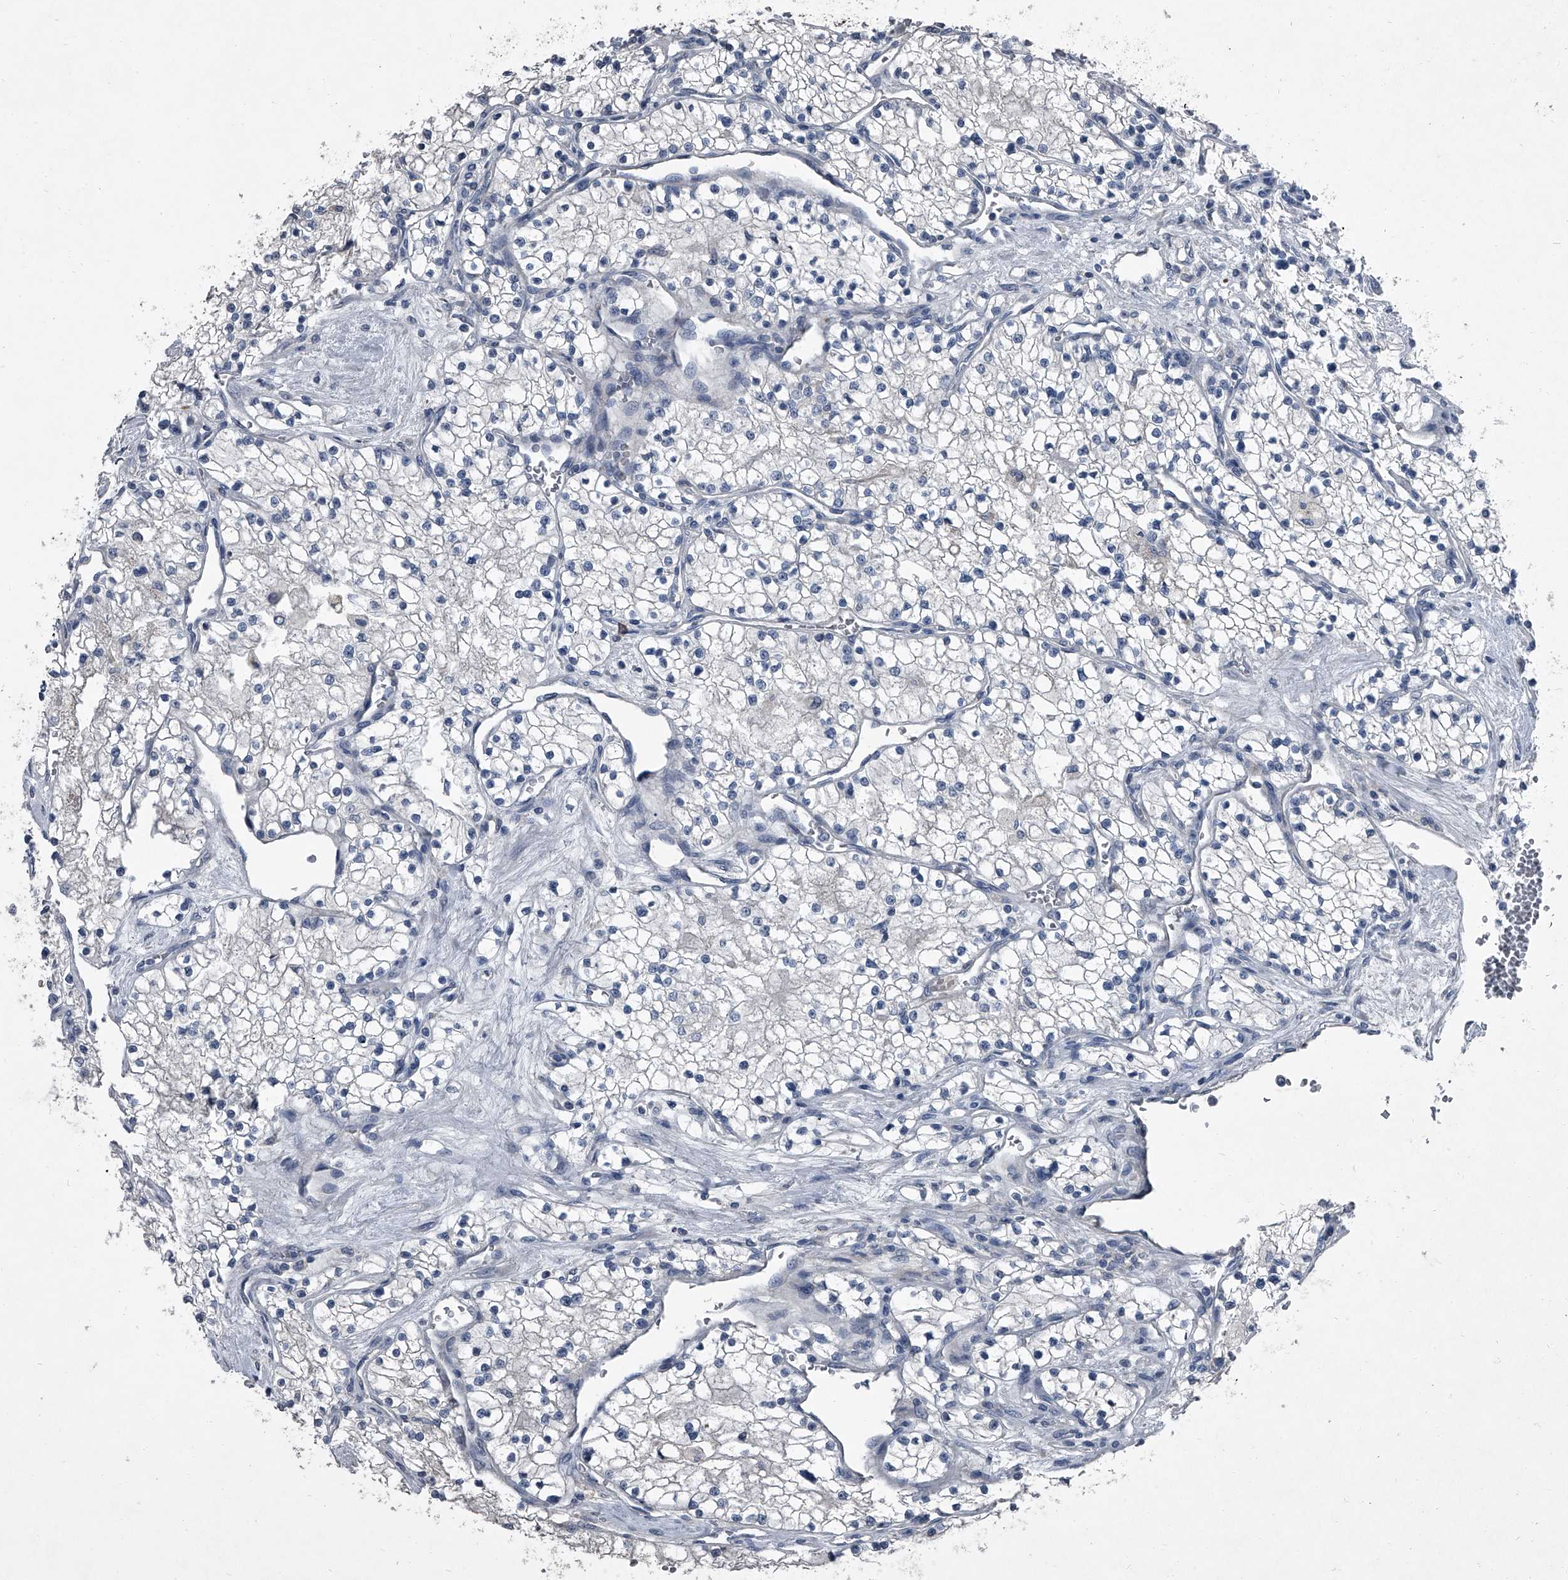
{"staining": {"intensity": "negative", "quantity": "none", "location": "none"}, "tissue": "renal cancer", "cell_type": "Tumor cells", "image_type": "cancer", "snomed": [{"axis": "morphology", "description": "Normal tissue, NOS"}, {"axis": "morphology", "description": "Adenocarcinoma, NOS"}, {"axis": "topography", "description": "Kidney"}], "caption": "Immunohistochemical staining of renal adenocarcinoma reveals no significant positivity in tumor cells.", "gene": "HEPHL1", "patient": {"sex": "male", "age": 68}}